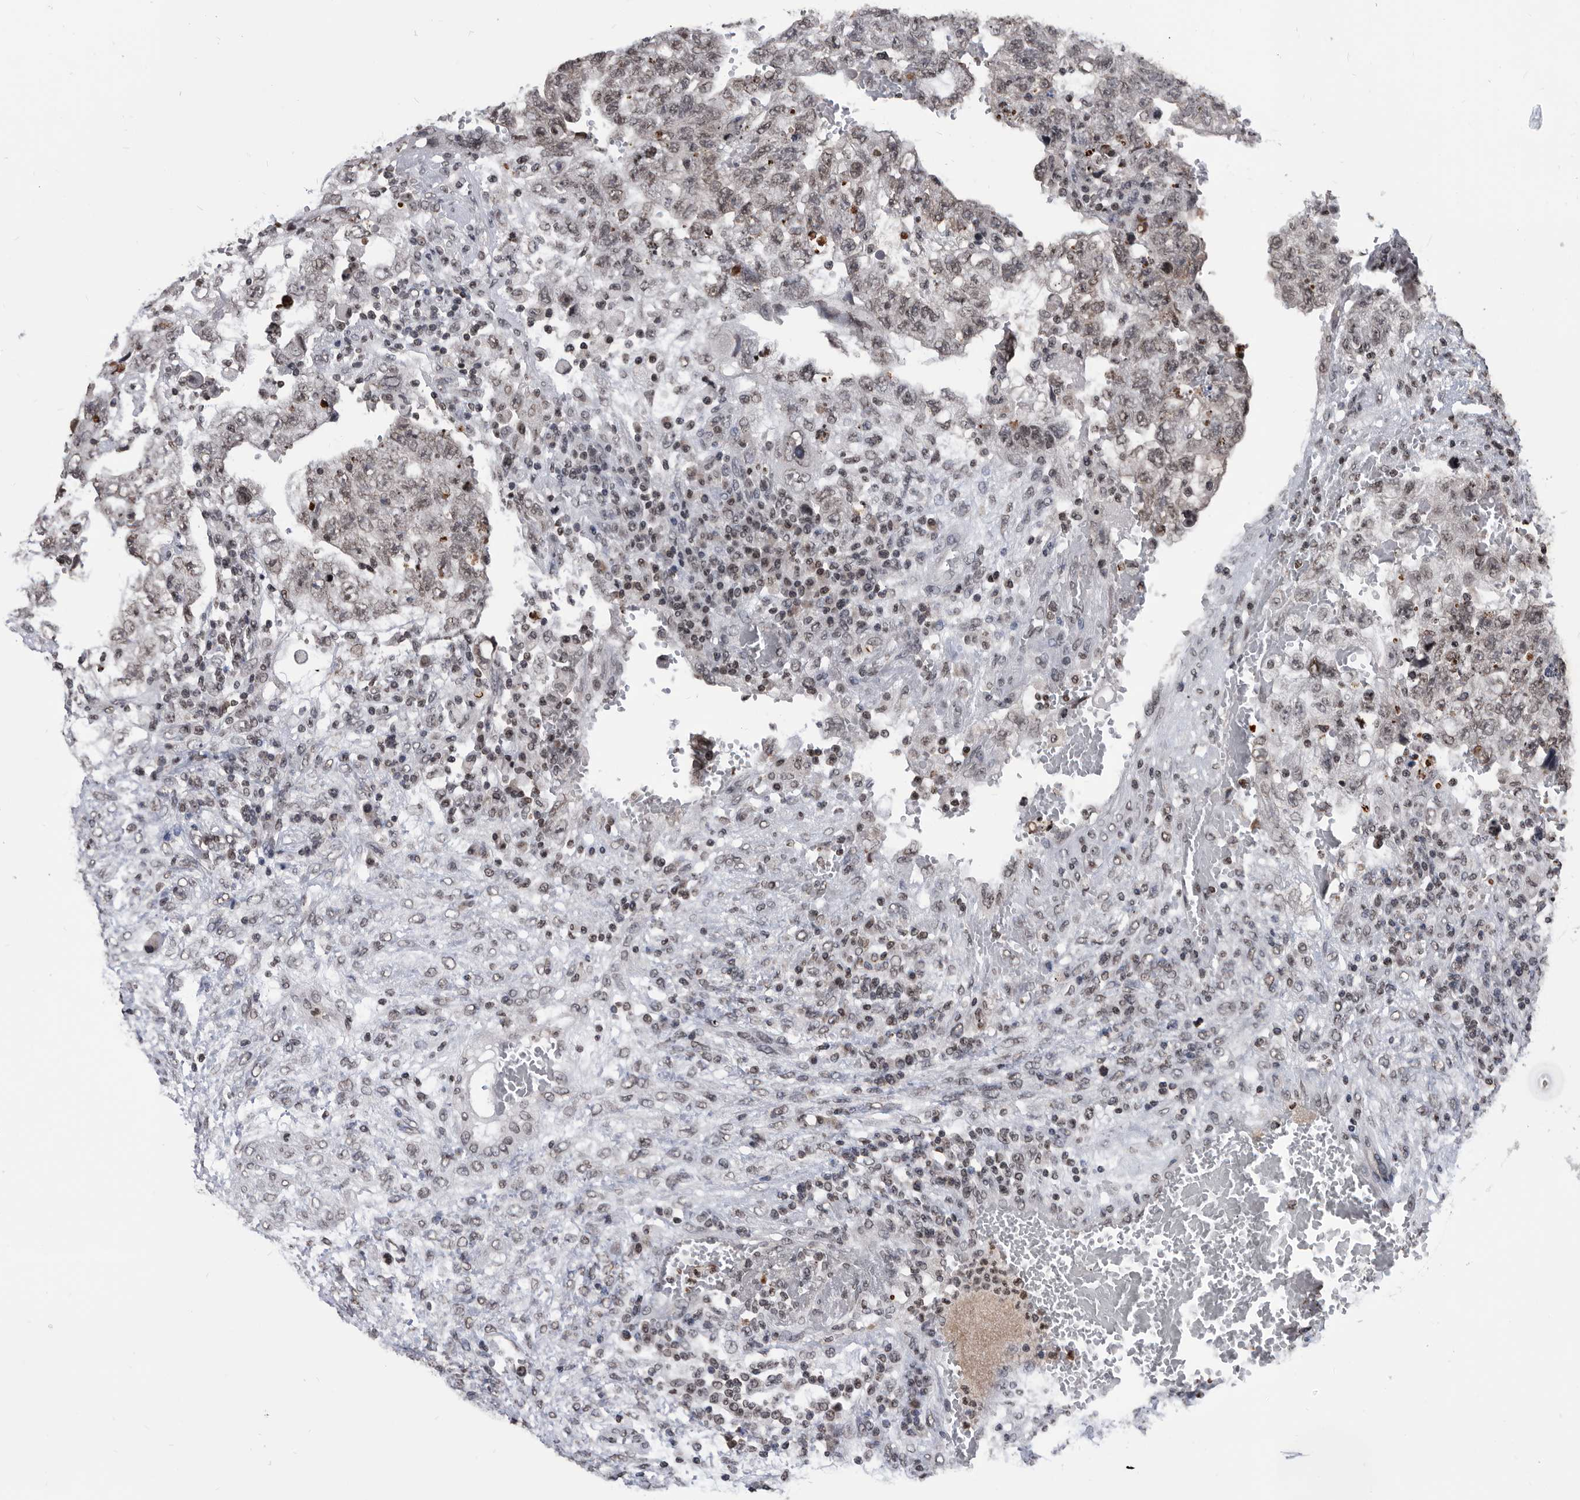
{"staining": {"intensity": "moderate", "quantity": ">75%", "location": "nuclear"}, "tissue": "testis cancer", "cell_type": "Tumor cells", "image_type": "cancer", "snomed": [{"axis": "morphology", "description": "Carcinoma, Embryonal, NOS"}, {"axis": "topography", "description": "Testis"}], "caption": "Immunohistochemical staining of human testis cancer shows medium levels of moderate nuclear expression in approximately >75% of tumor cells.", "gene": "TSTD1", "patient": {"sex": "male", "age": 36}}